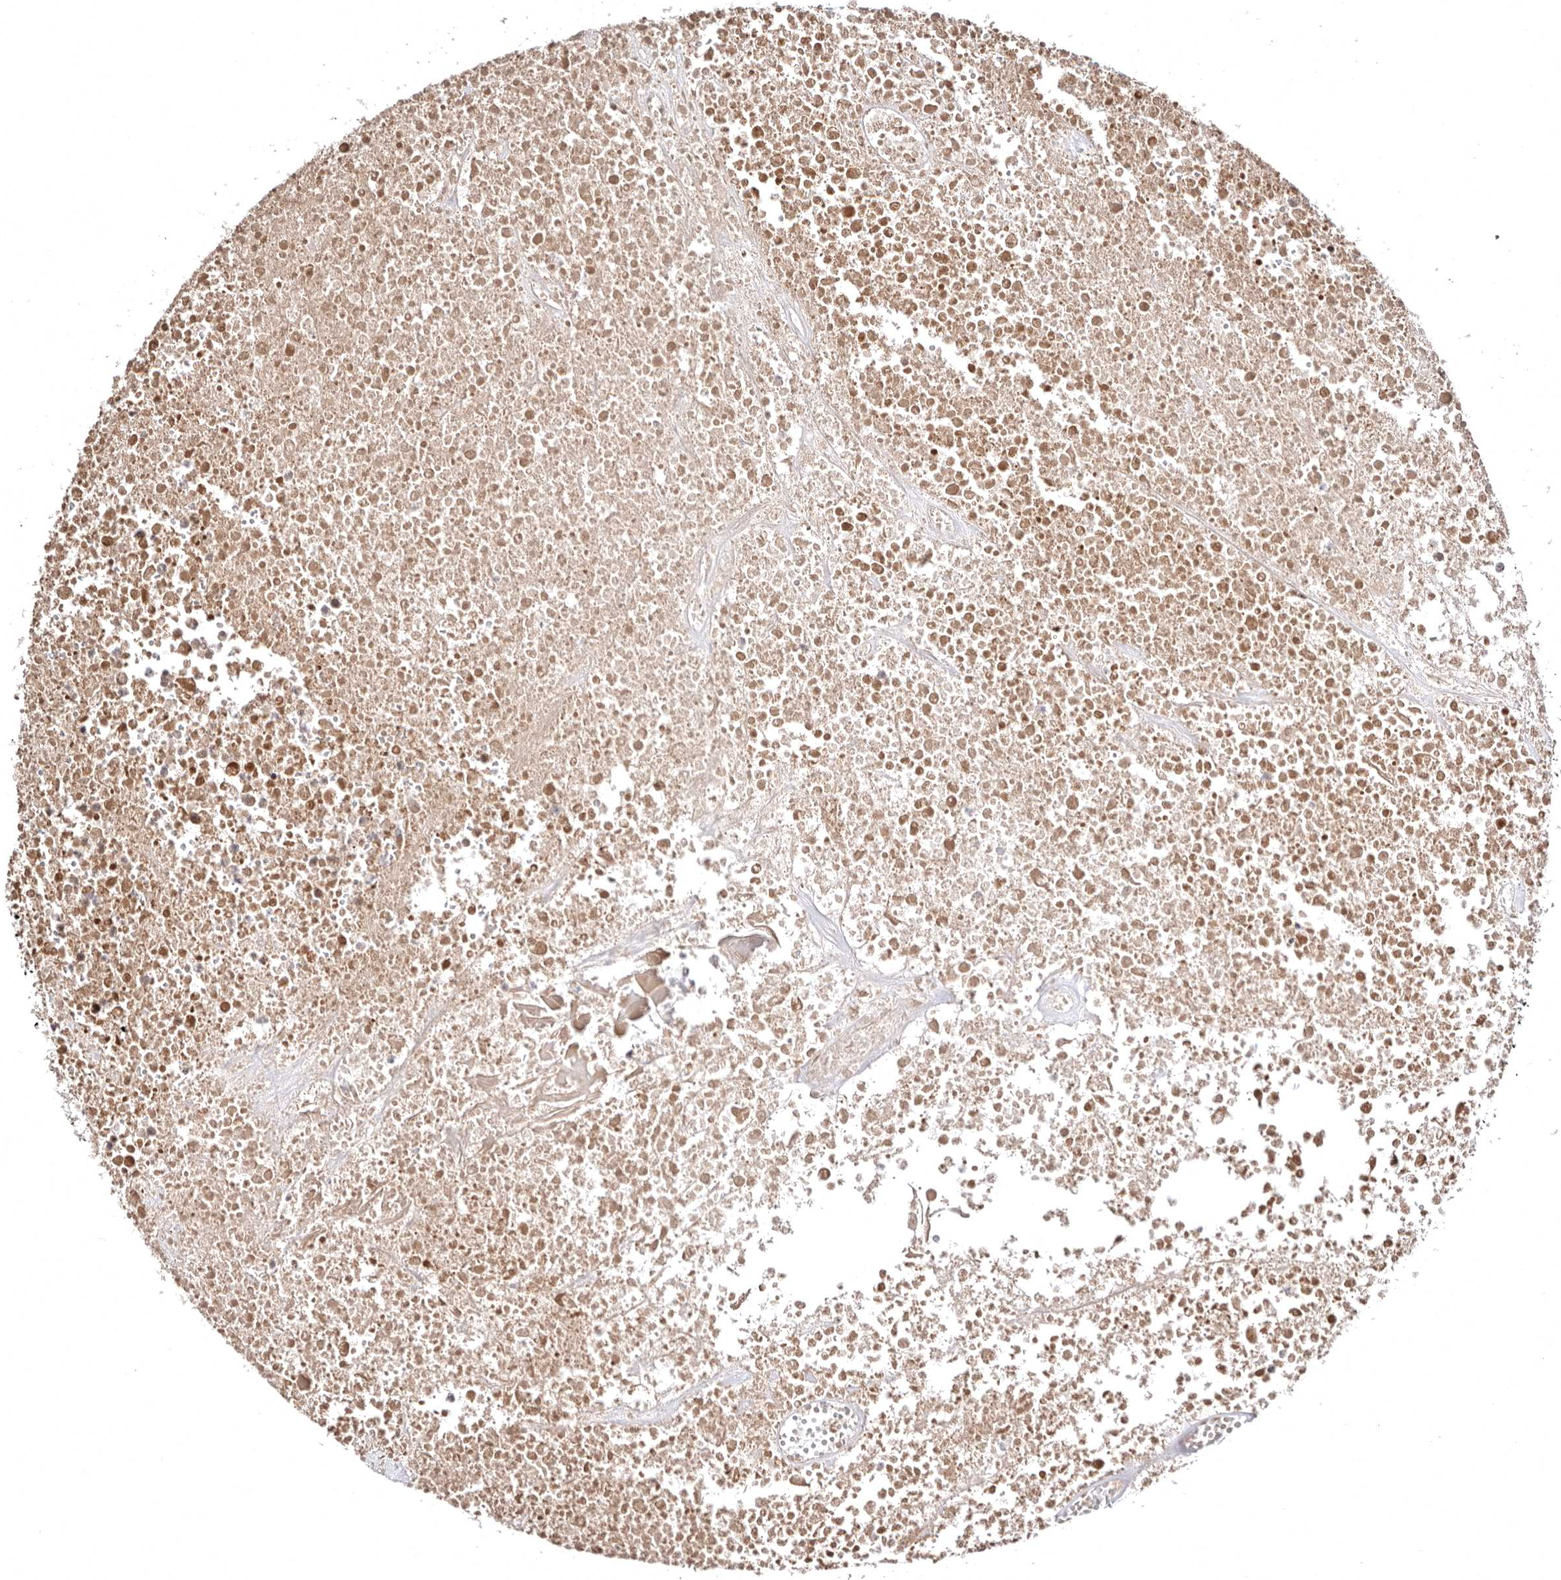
{"staining": {"intensity": "moderate", "quantity": ">75%", "location": "nuclear"}, "tissue": "head and neck cancer", "cell_type": "Tumor cells", "image_type": "cancer", "snomed": [{"axis": "morphology", "description": "Squamous cell carcinoma, NOS"}, {"axis": "topography", "description": "Head-Neck"}], "caption": "Head and neck cancer (squamous cell carcinoma) was stained to show a protein in brown. There is medium levels of moderate nuclear expression in approximately >75% of tumor cells.", "gene": "MED8", "patient": {"sex": "male", "age": 66}}